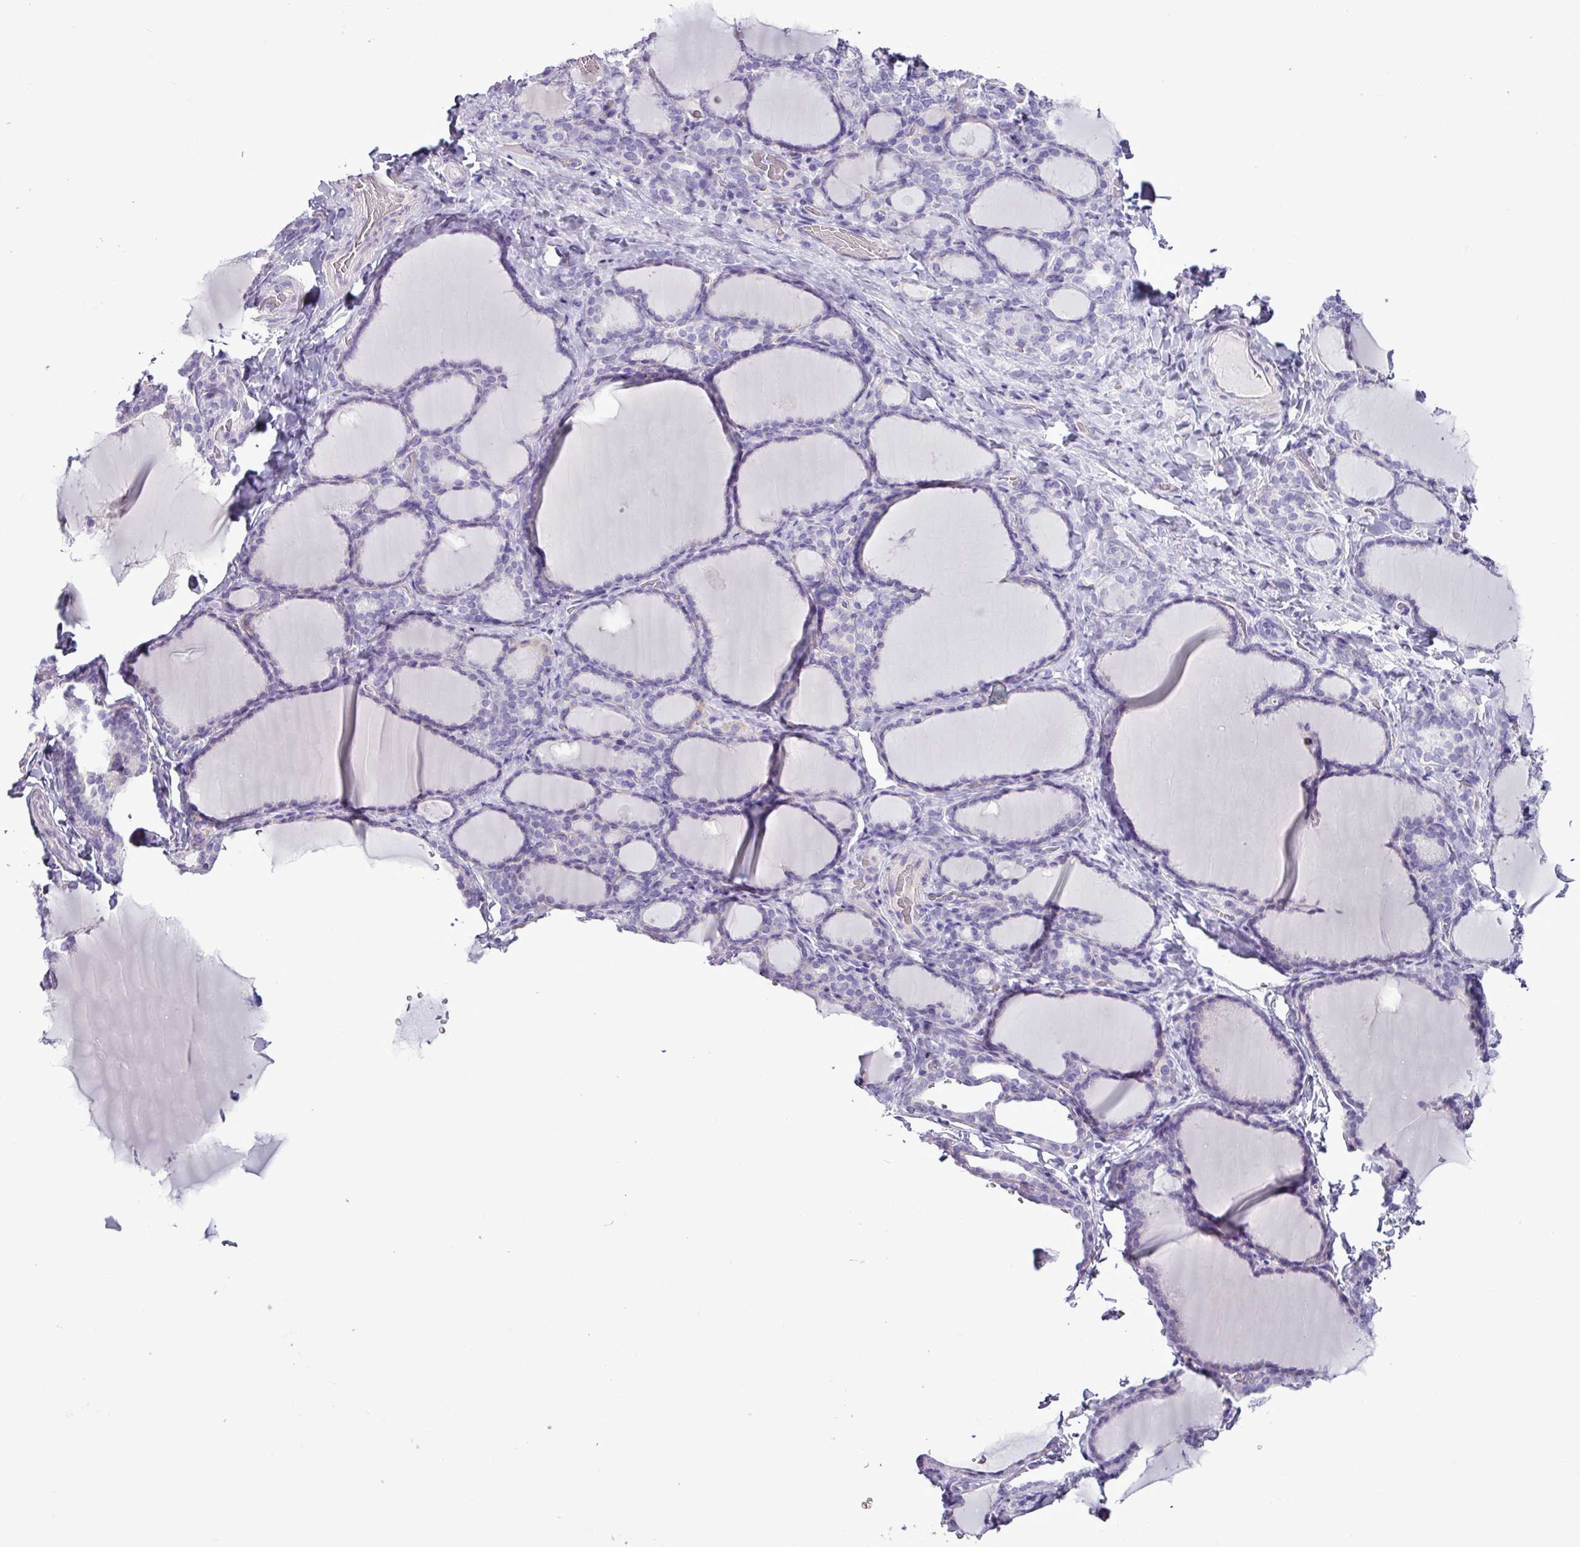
{"staining": {"intensity": "negative", "quantity": "none", "location": "none"}, "tissue": "thyroid gland", "cell_type": "Glandular cells", "image_type": "normal", "snomed": [{"axis": "morphology", "description": "Normal tissue, NOS"}, {"axis": "topography", "description": "Thyroid gland"}], "caption": "A high-resolution micrograph shows immunohistochemistry (IHC) staining of unremarkable thyroid gland, which reveals no significant expression in glandular cells.", "gene": "ALDH3A1", "patient": {"sex": "female", "age": 31}}